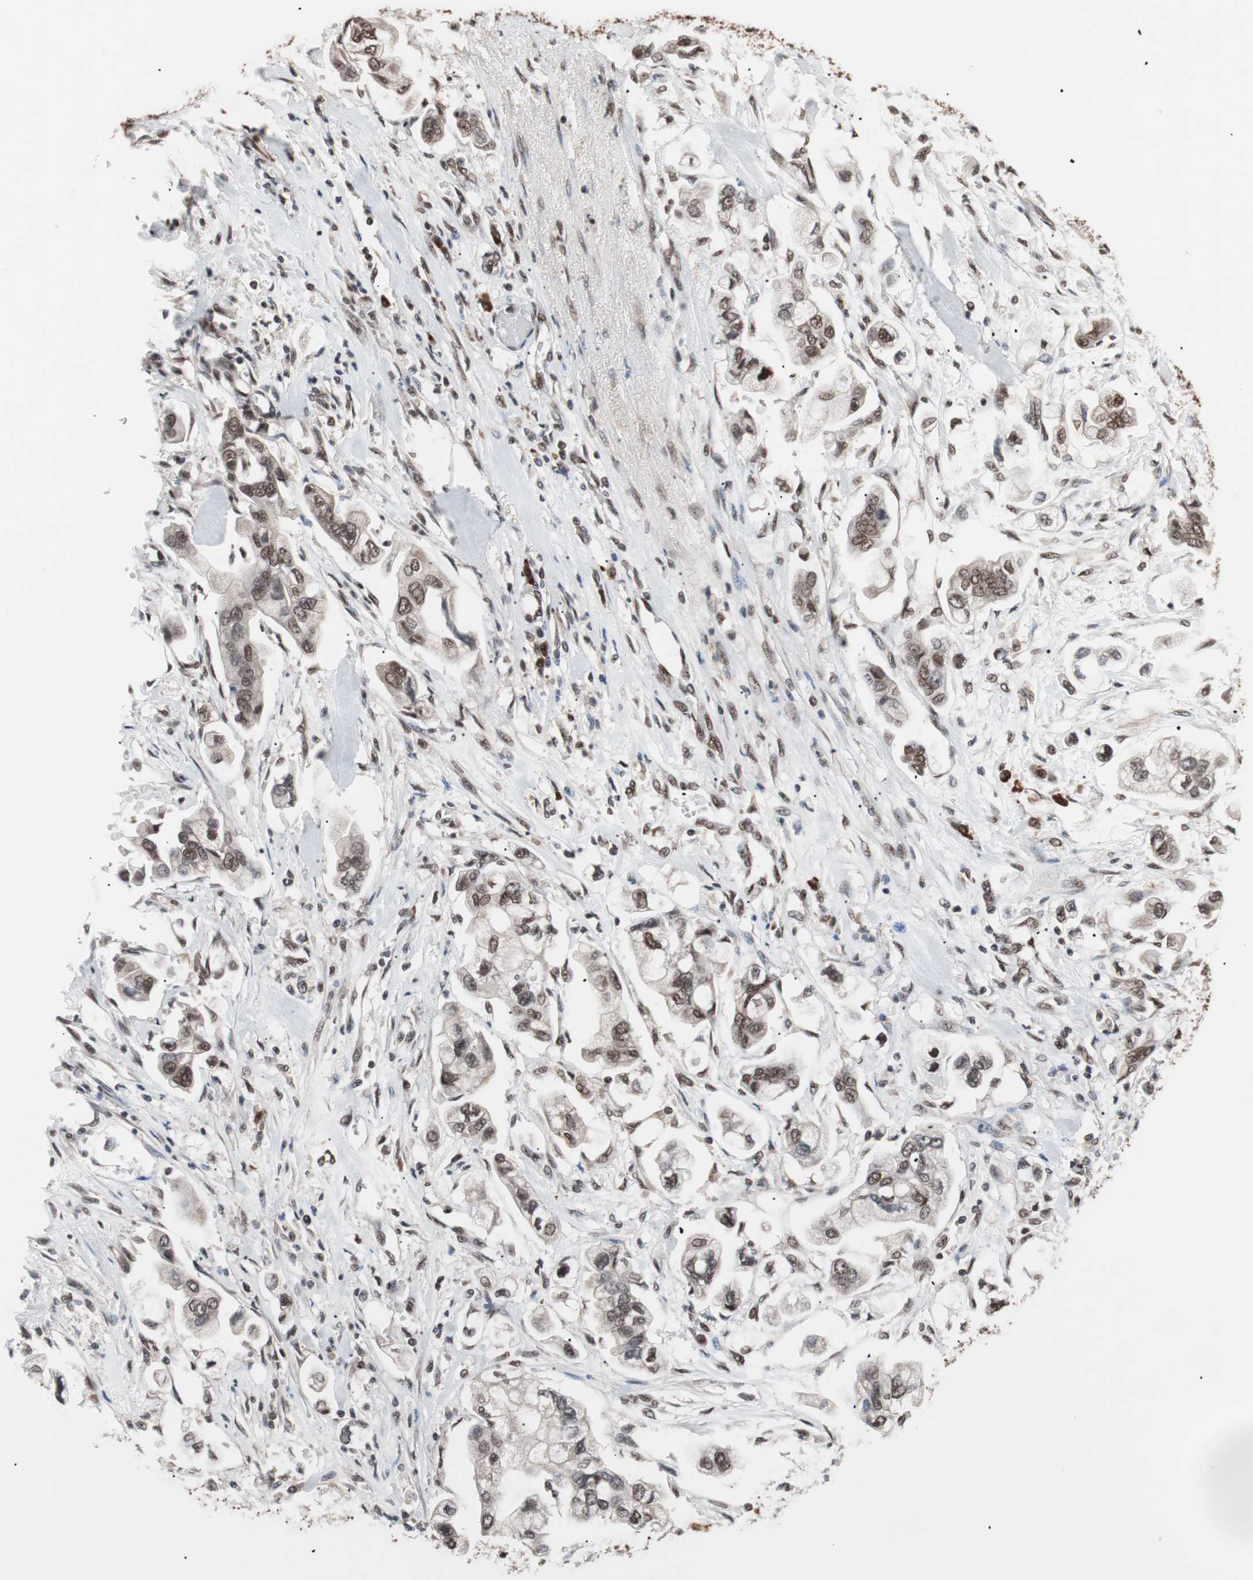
{"staining": {"intensity": "strong", "quantity": ">75%", "location": "nuclear"}, "tissue": "stomach cancer", "cell_type": "Tumor cells", "image_type": "cancer", "snomed": [{"axis": "morphology", "description": "Adenocarcinoma, NOS"}, {"axis": "topography", "description": "Stomach"}], "caption": "Human stomach cancer stained for a protein (brown) exhibits strong nuclear positive staining in about >75% of tumor cells.", "gene": "CHAMP1", "patient": {"sex": "male", "age": 62}}